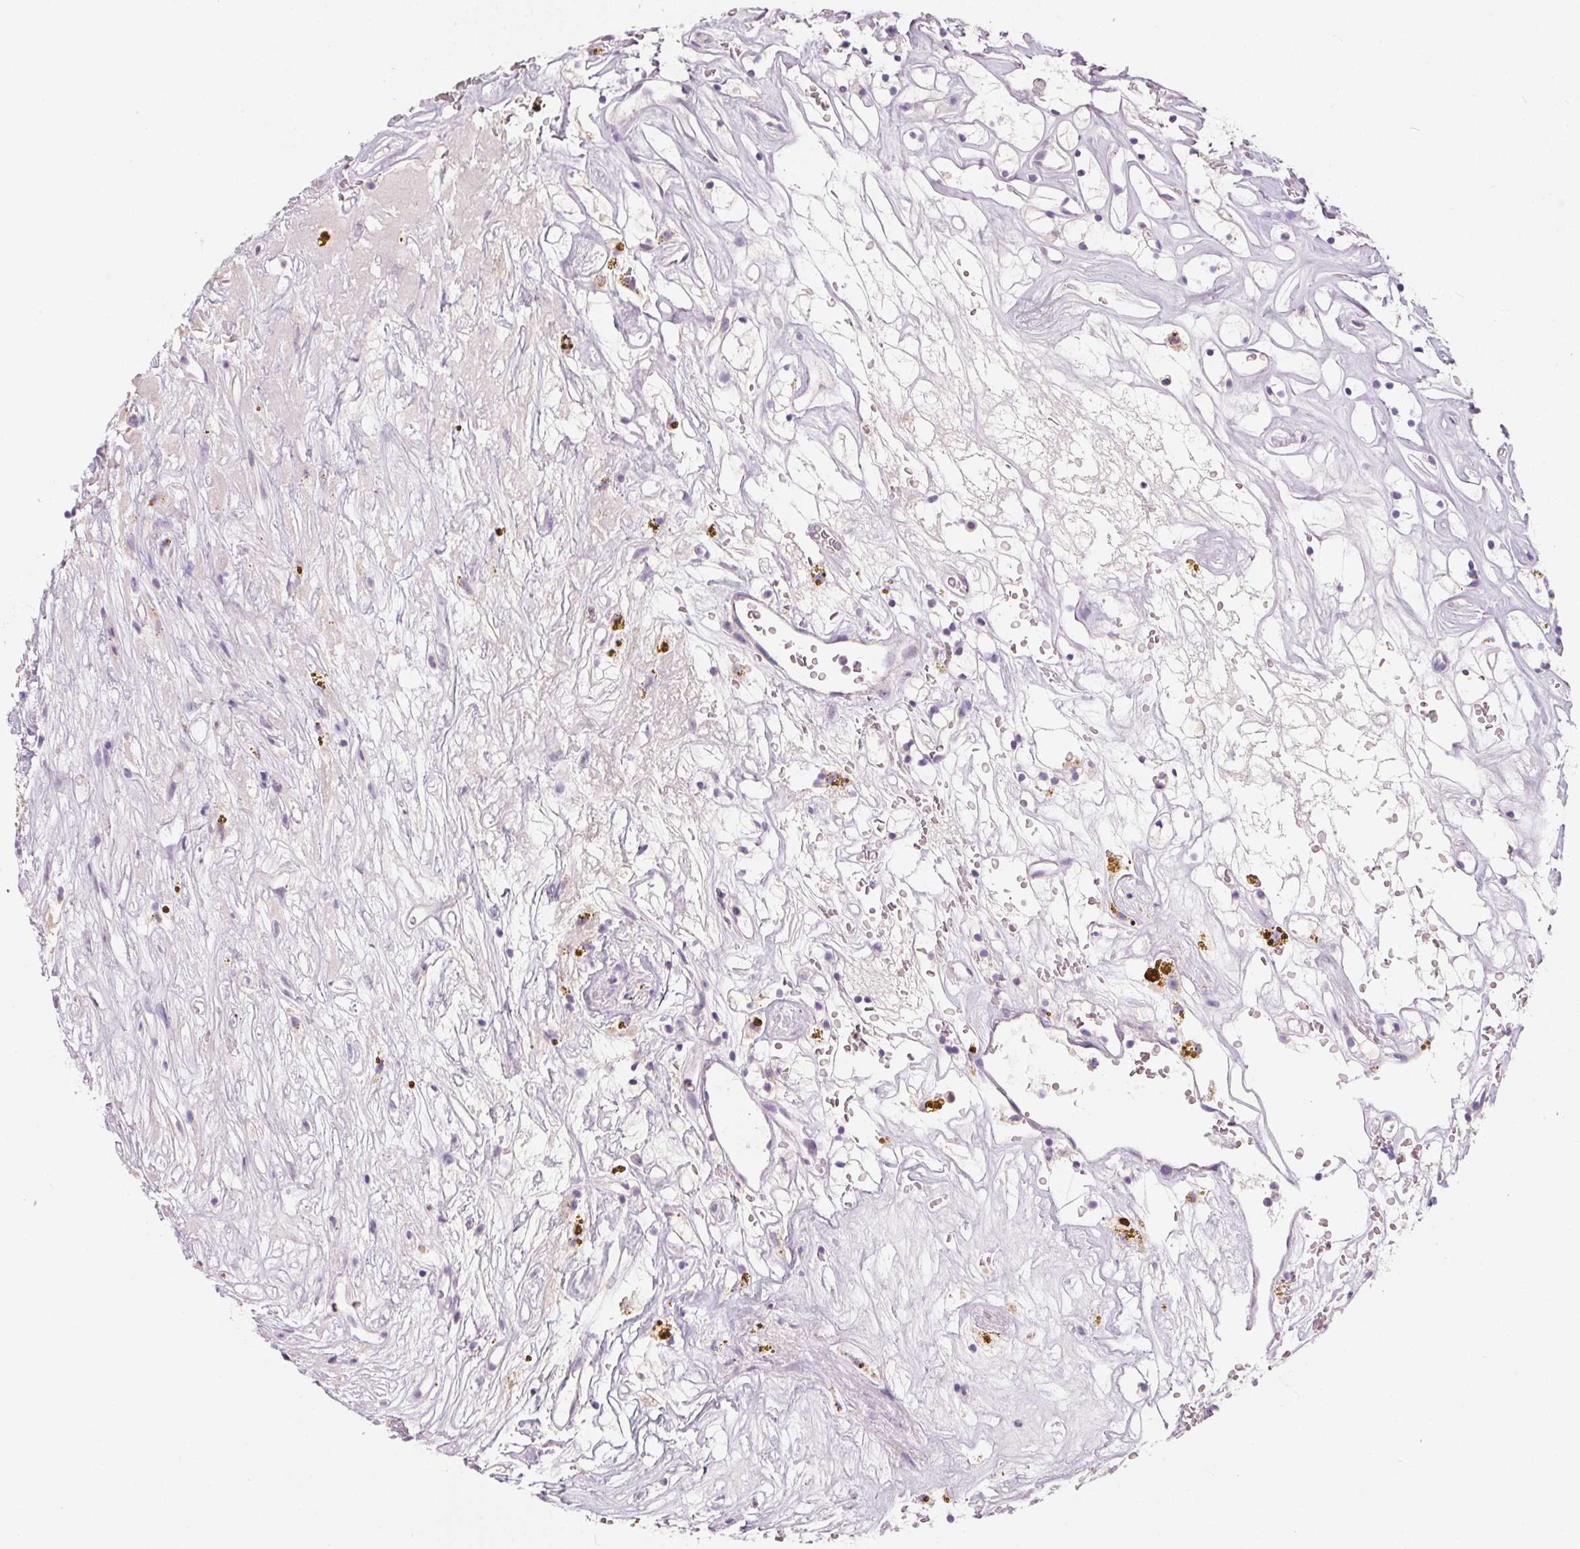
{"staining": {"intensity": "negative", "quantity": "none", "location": "none"}, "tissue": "renal cancer", "cell_type": "Tumor cells", "image_type": "cancer", "snomed": [{"axis": "morphology", "description": "Adenocarcinoma, NOS"}, {"axis": "topography", "description": "Kidney"}], "caption": "Tumor cells show no significant protein staining in renal cancer.", "gene": "HSD17B1", "patient": {"sex": "female", "age": 64}}